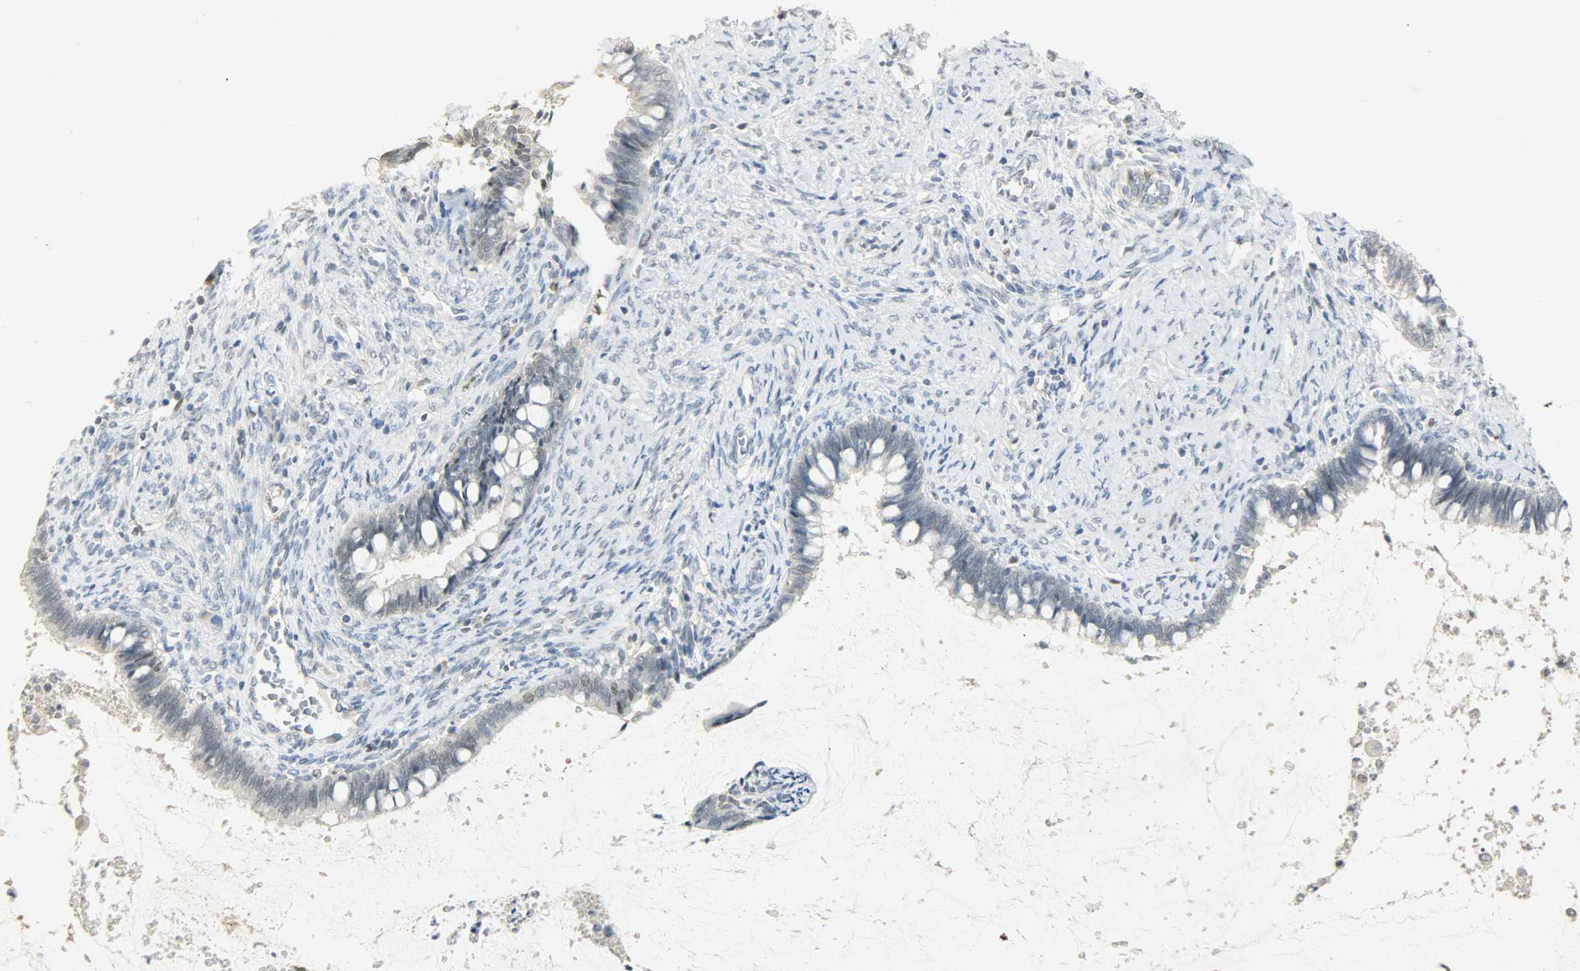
{"staining": {"intensity": "negative", "quantity": "none", "location": "none"}, "tissue": "cervical cancer", "cell_type": "Tumor cells", "image_type": "cancer", "snomed": [{"axis": "morphology", "description": "Adenocarcinoma, NOS"}, {"axis": "topography", "description": "Cervix"}], "caption": "Immunohistochemical staining of cervical cancer displays no significant expression in tumor cells.", "gene": "PPARG", "patient": {"sex": "female", "age": 44}}